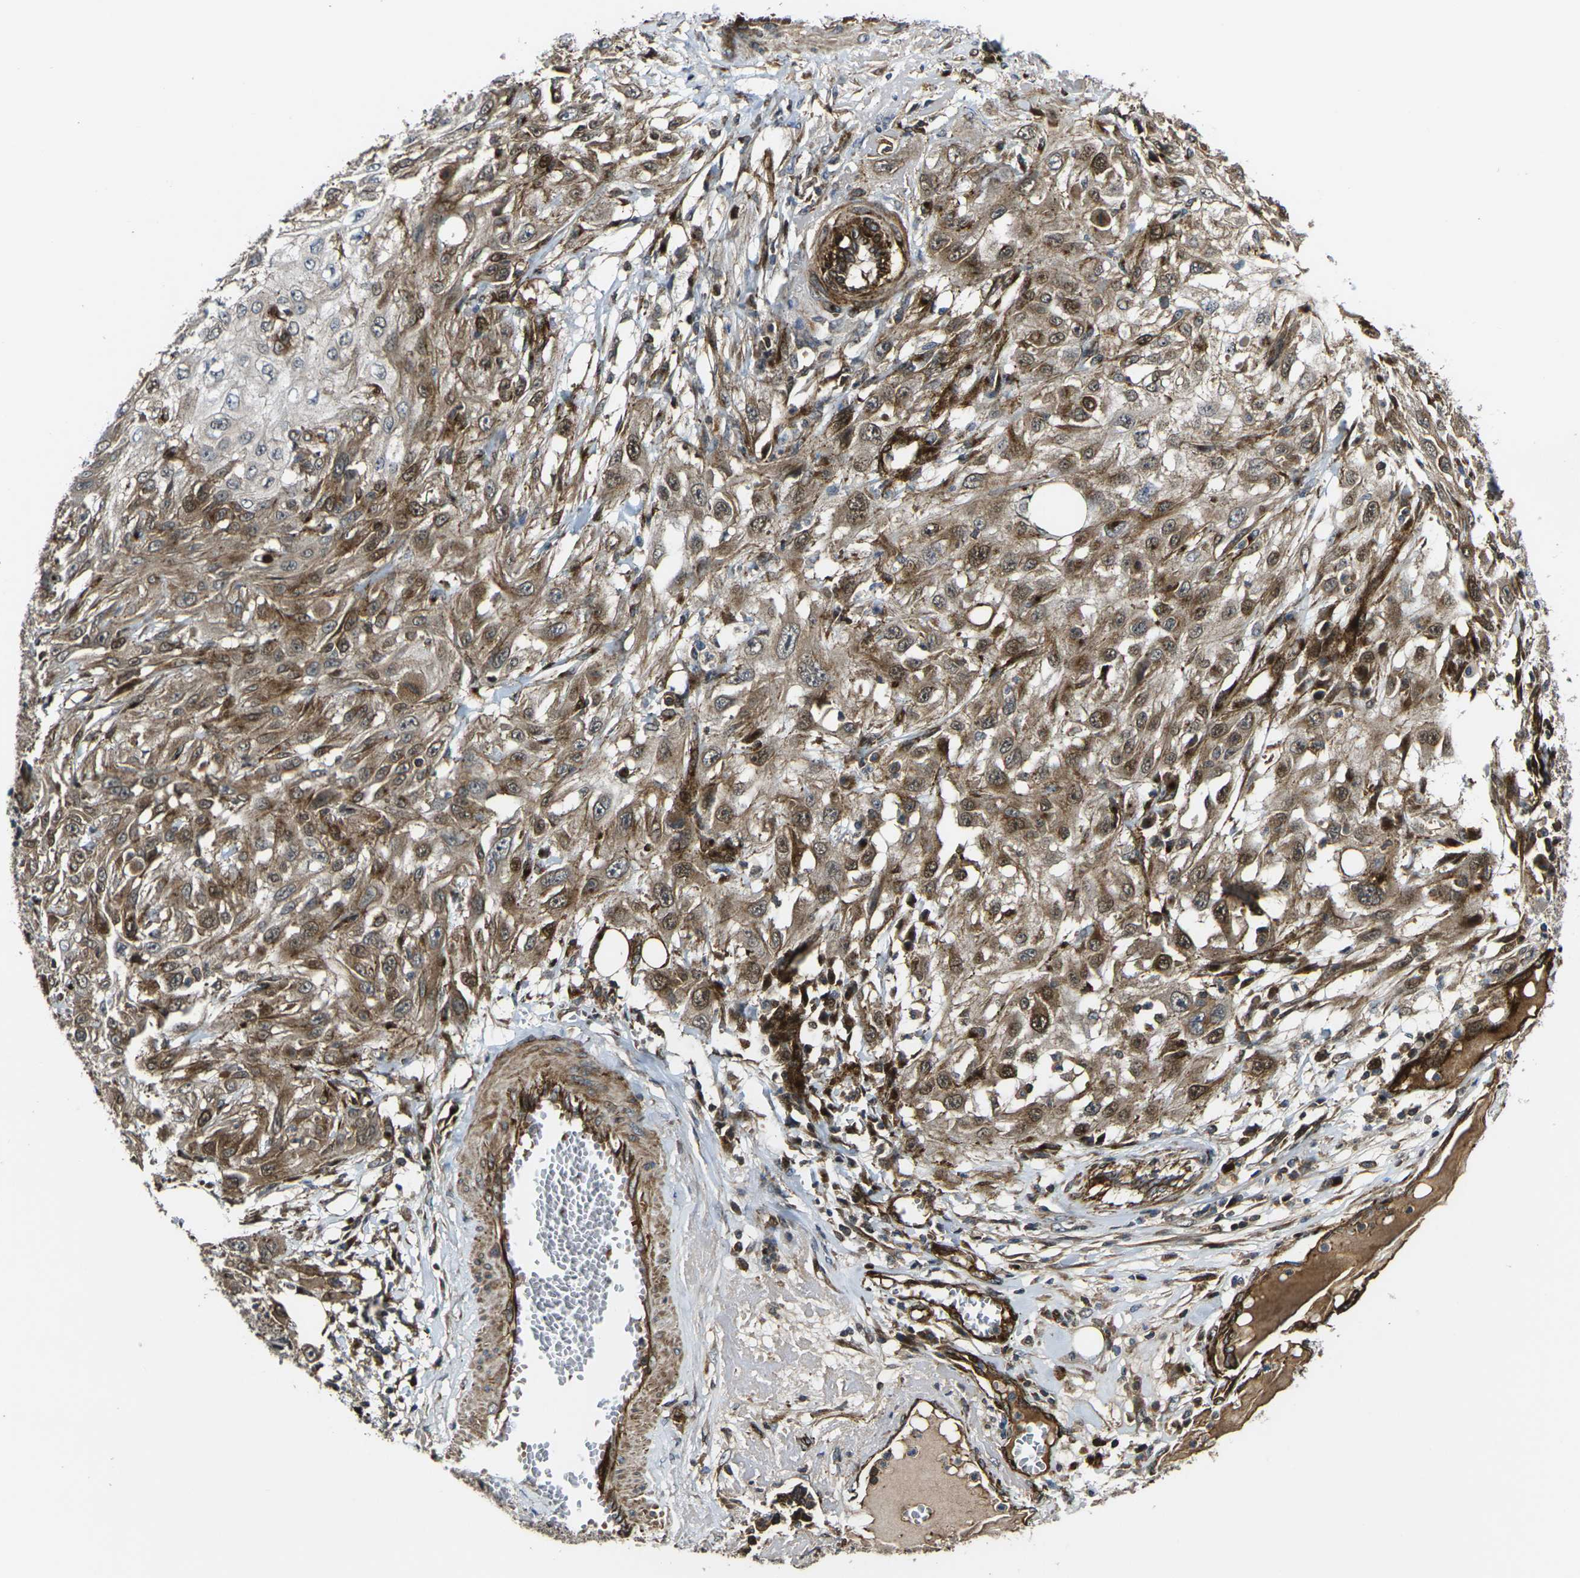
{"staining": {"intensity": "moderate", "quantity": ">75%", "location": "cytoplasmic/membranous,nuclear"}, "tissue": "skin cancer", "cell_type": "Tumor cells", "image_type": "cancer", "snomed": [{"axis": "morphology", "description": "Squamous cell carcinoma, NOS"}, {"axis": "topography", "description": "Skin"}], "caption": "The image exhibits immunohistochemical staining of skin cancer (squamous cell carcinoma). There is moderate cytoplasmic/membranous and nuclear positivity is appreciated in approximately >75% of tumor cells.", "gene": "ECE1", "patient": {"sex": "male", "age": 75}}